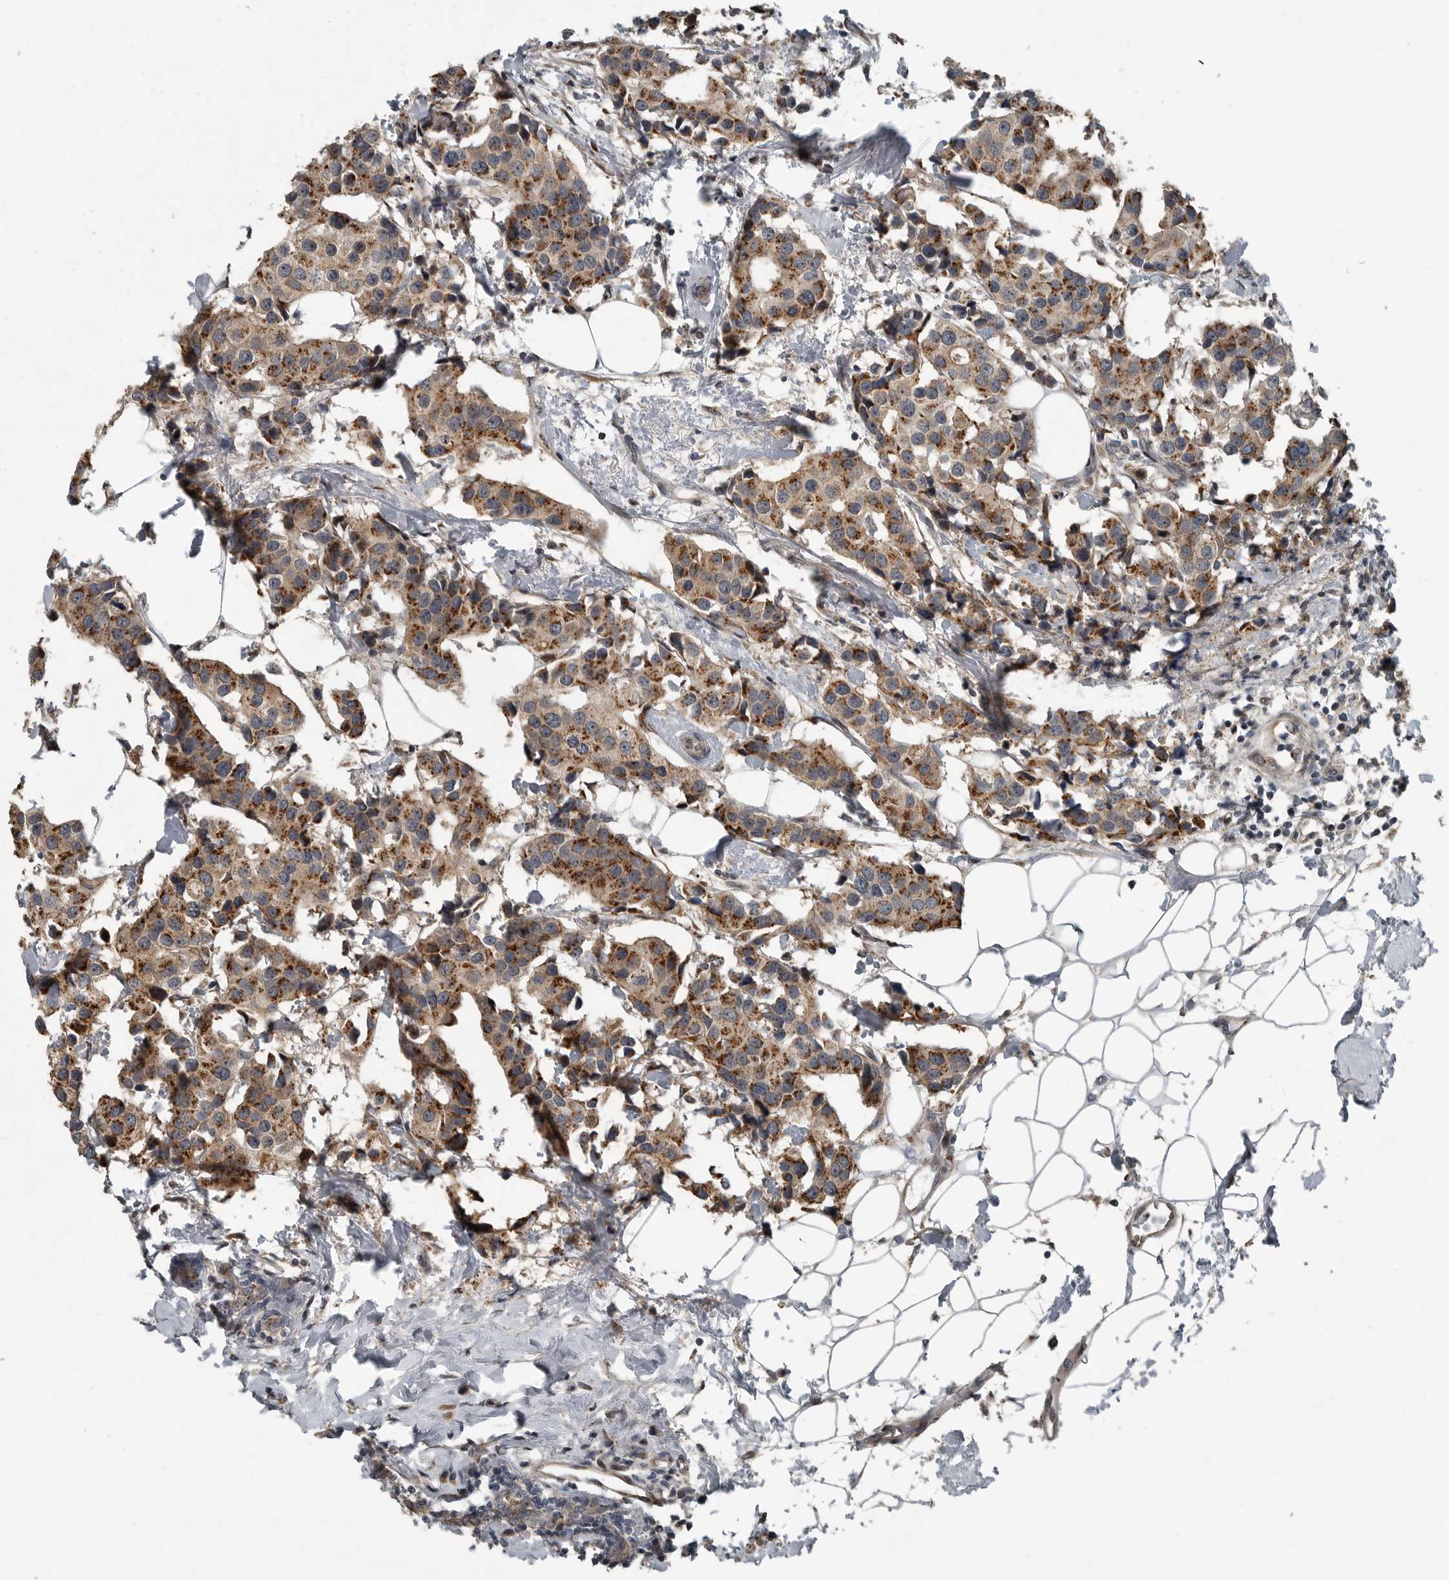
{"staining": {"intensity": "strong", "quantity": ">75%", "location": "cytoplasmic/membranous"}, "tissue": "breast cancer", "cell_type": "Tumor cells", "image_type": "cancer", "snomed": [{"axis": "morphology", "description": "Normal tissue, NOS"}, {"axis": "morphology", "description": "Duct carcinoma"}, {"axis": "topography", "description": "Breast"}], "caption": "Tumor cells reveal strong cytoplasmic/membranous staining in about >75% of cells in intraductal carcinoma (breast).", "gene": "ZNF345", "patient": {"sex": "female", "age": 39}}